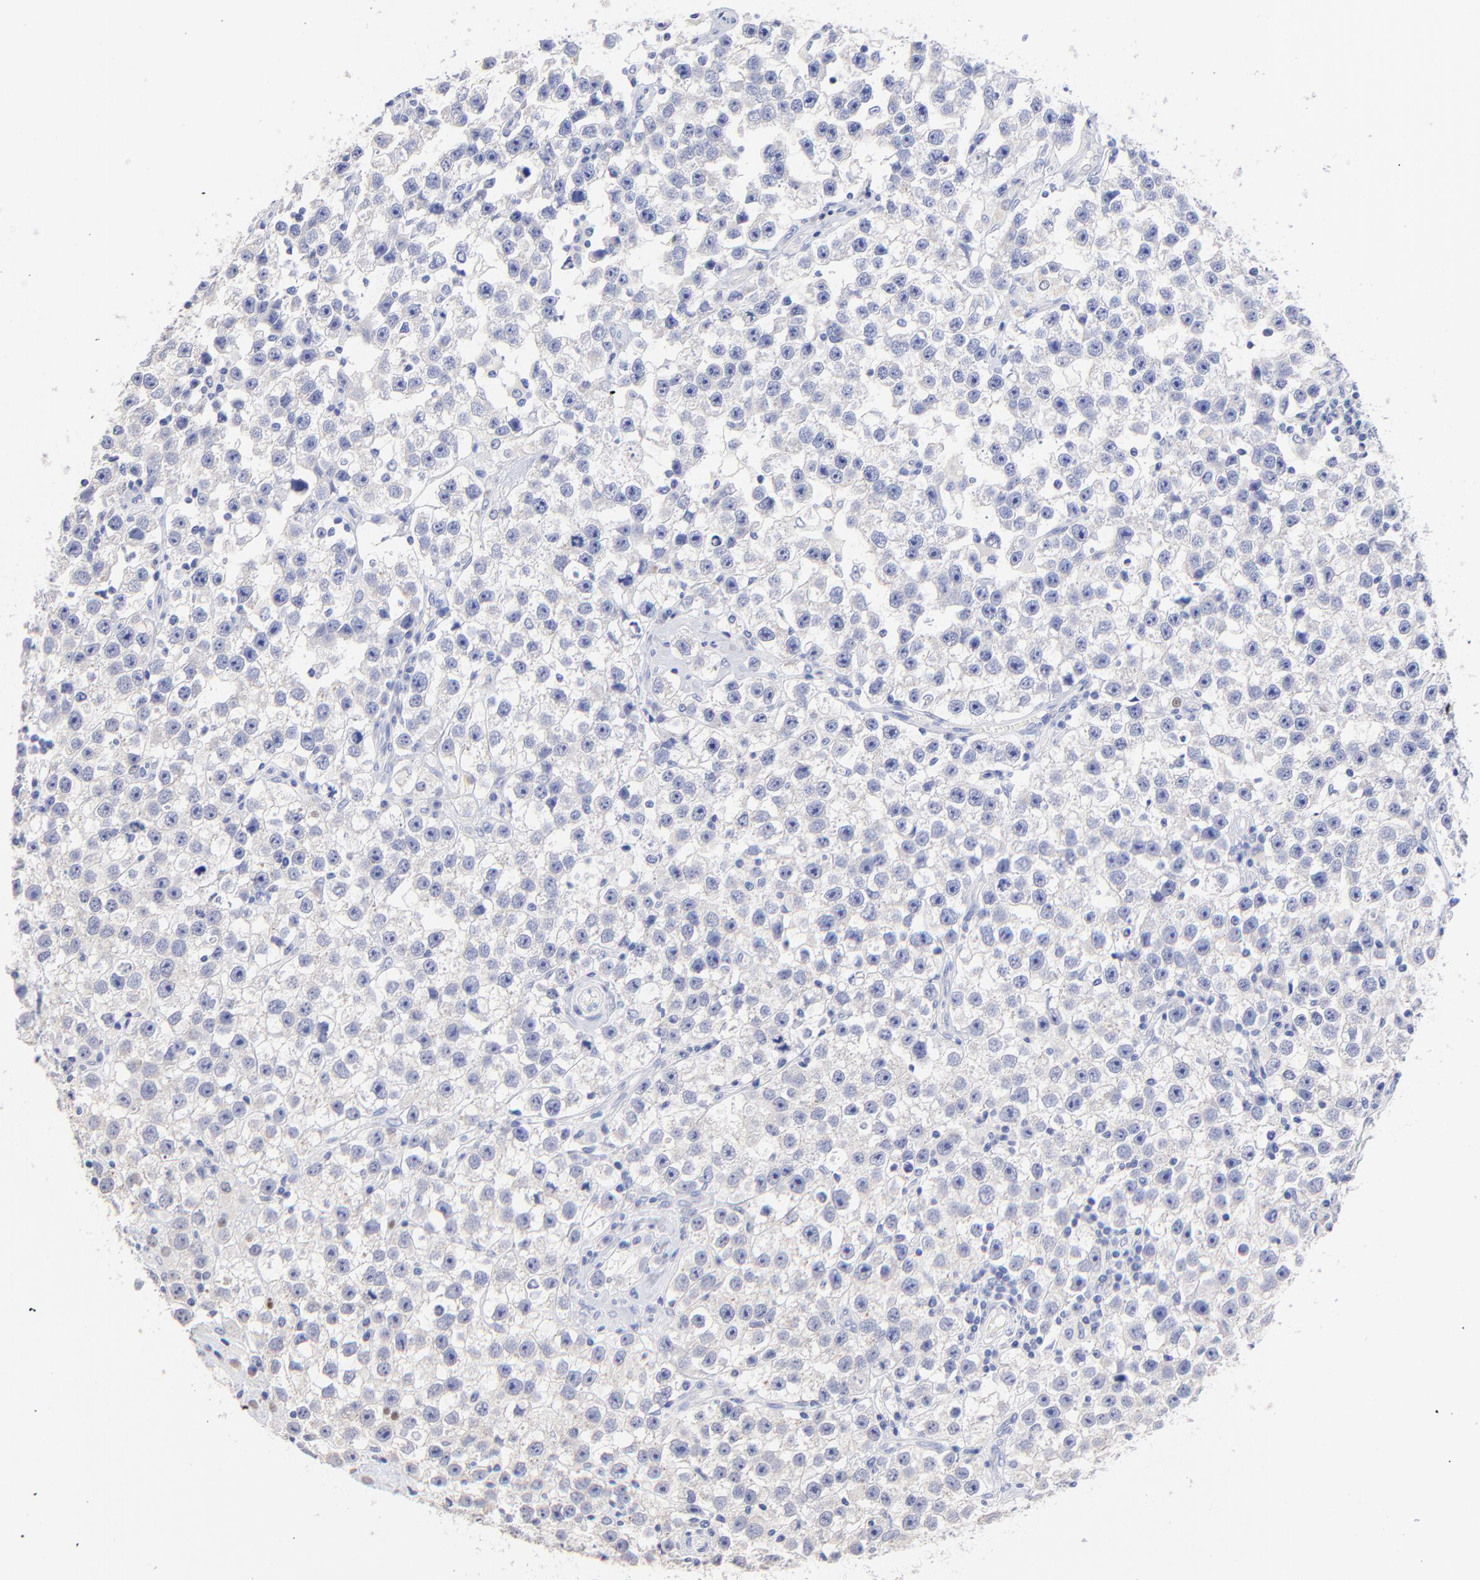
{"staining": {"intensity": "negative", "quantity": "none", "location": "none"}, "tissue": "testis cancer", "cell_type": "Tumor cells", "image_type": "cancer", "snomed": [{"axis": "morphology", "description": "Seminoma, NOS"}, {"axis": "topography", "description": "Testis"}], "caption": "Immunohistochemistry (IHC) image of seminoma (testis) stained for a protein (brown), which shows no expression in tumor cells.", "gene": "CFAP57", "patient": {"sex": "male", "age": 32}}